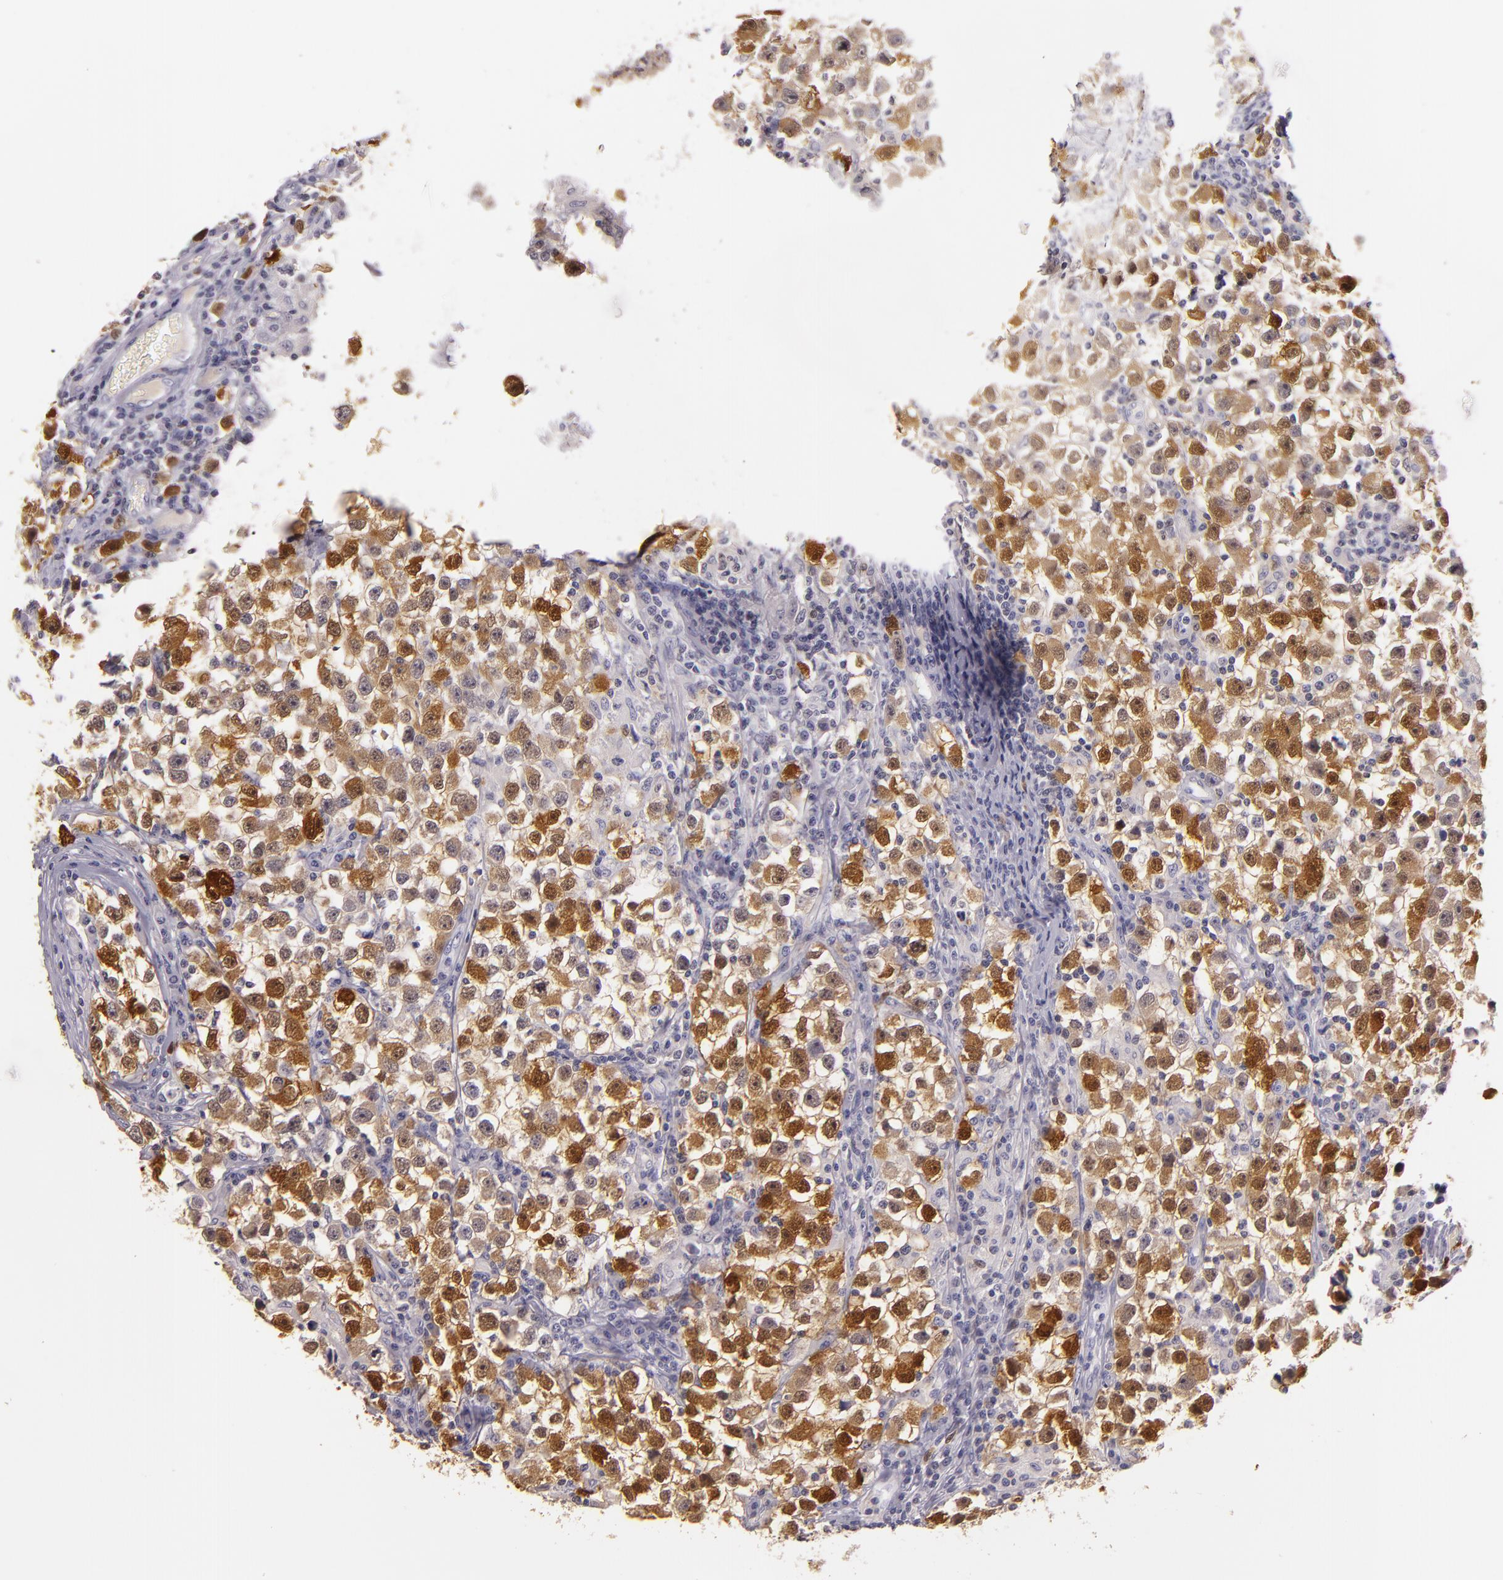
{"staining": {"intensity": "moderate", "quantity": "25%-75%", "location": "cytoplasmic/membranous,nuclear"}, "tissue": "testis cancer", "cell_type": "Tumor cells", "image_type": "cancer", "snomed": [{"axis": "morphology", "description": "Seminoma, NOS"}, {"axis": "topography", "description": "Testis"}], "caption": "Protein expression analysis of seminoma (testis) demonstrates moderate cytoplasmic/membranous and nuclear staining in about 25%-75% of tumor cells.", "gene": "MT1A", "patient": {"sex": "male", "age": 33}}